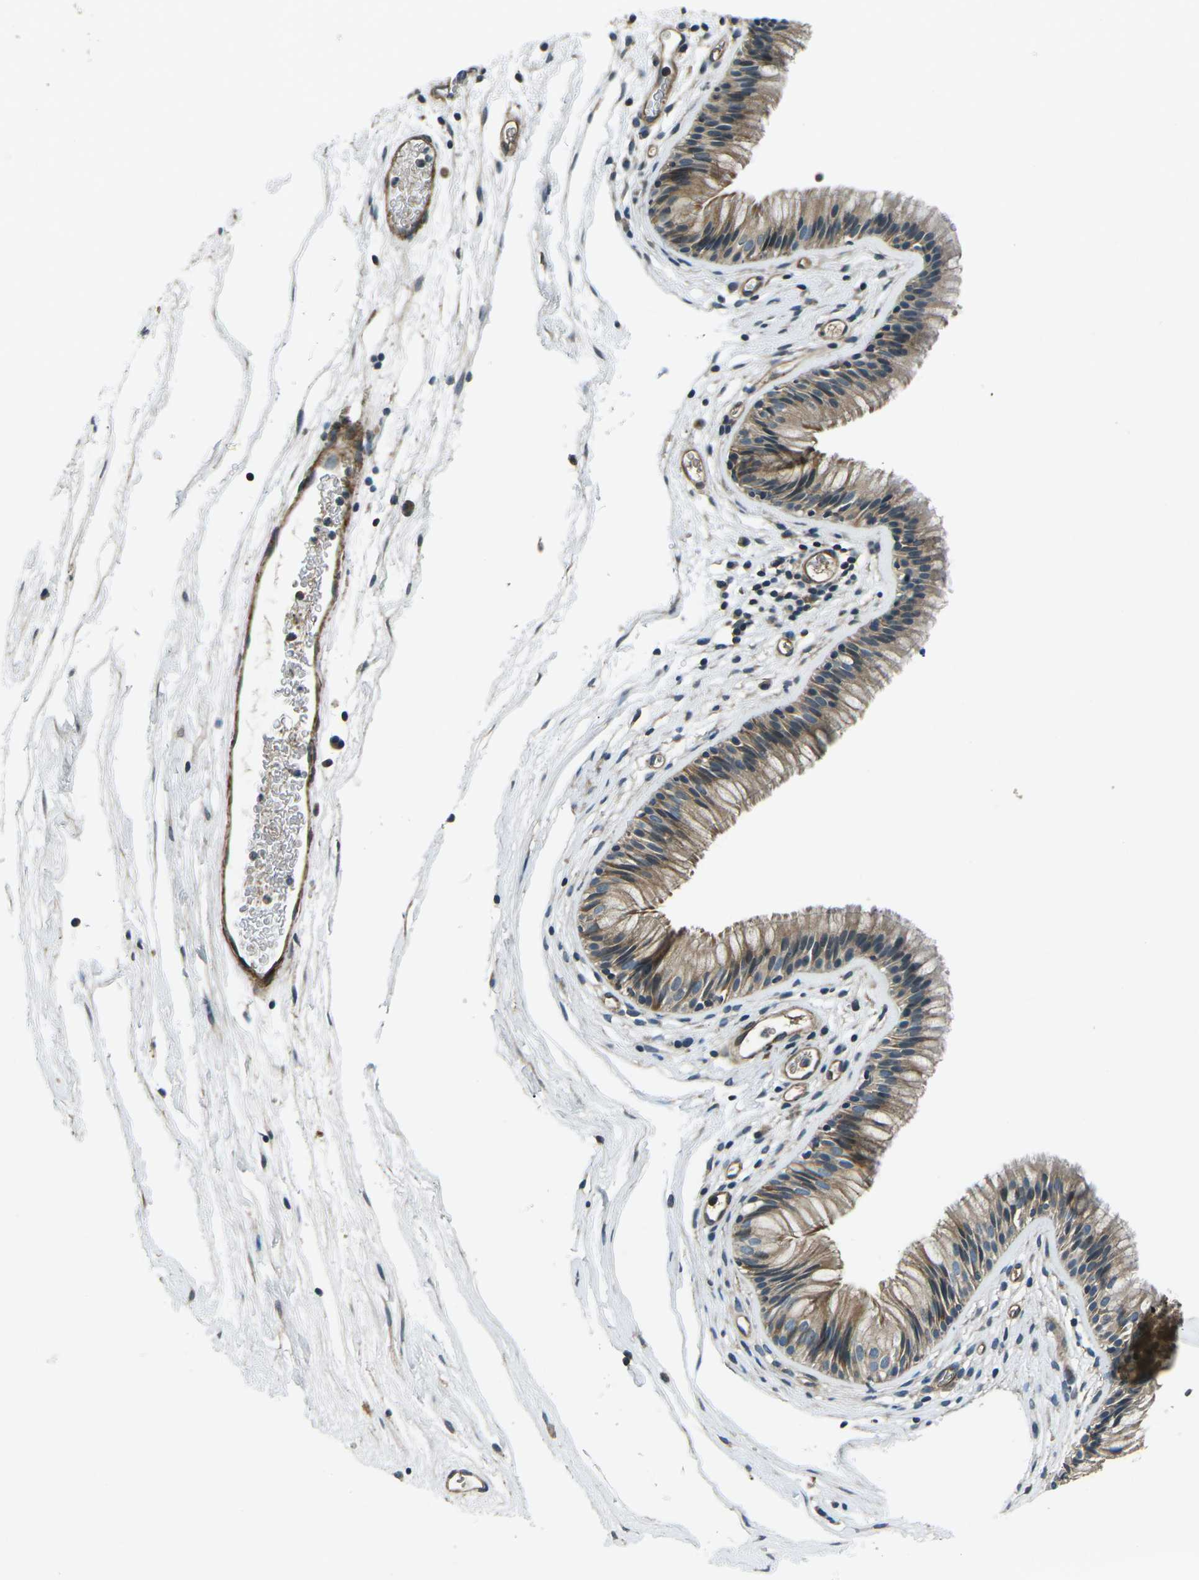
{"staining": {"intensity": "moderate", "quantity": ">75%", "location": "cytoplasmic/membranous"}, "tissue": "nasopharynx", "cell_type": "Respiratory epithelial cells", "image_type": "normal", "snomed": [{"axis": "morphology", "description": "Normal tissue, NOS"}, {"axis": "morphology", "description": "Inflammation, NOS"}, {"axis": "topography", "description": "Nasopharynx"}], "caption": "Protein expression analysis of benign nasopharynx demonstrates moderate cytoplasmic/membranous staining in about >75% of respiratory epithelial cells.", "gene": "AFAP1", "patient": {"sex": "male", "age": 48}}